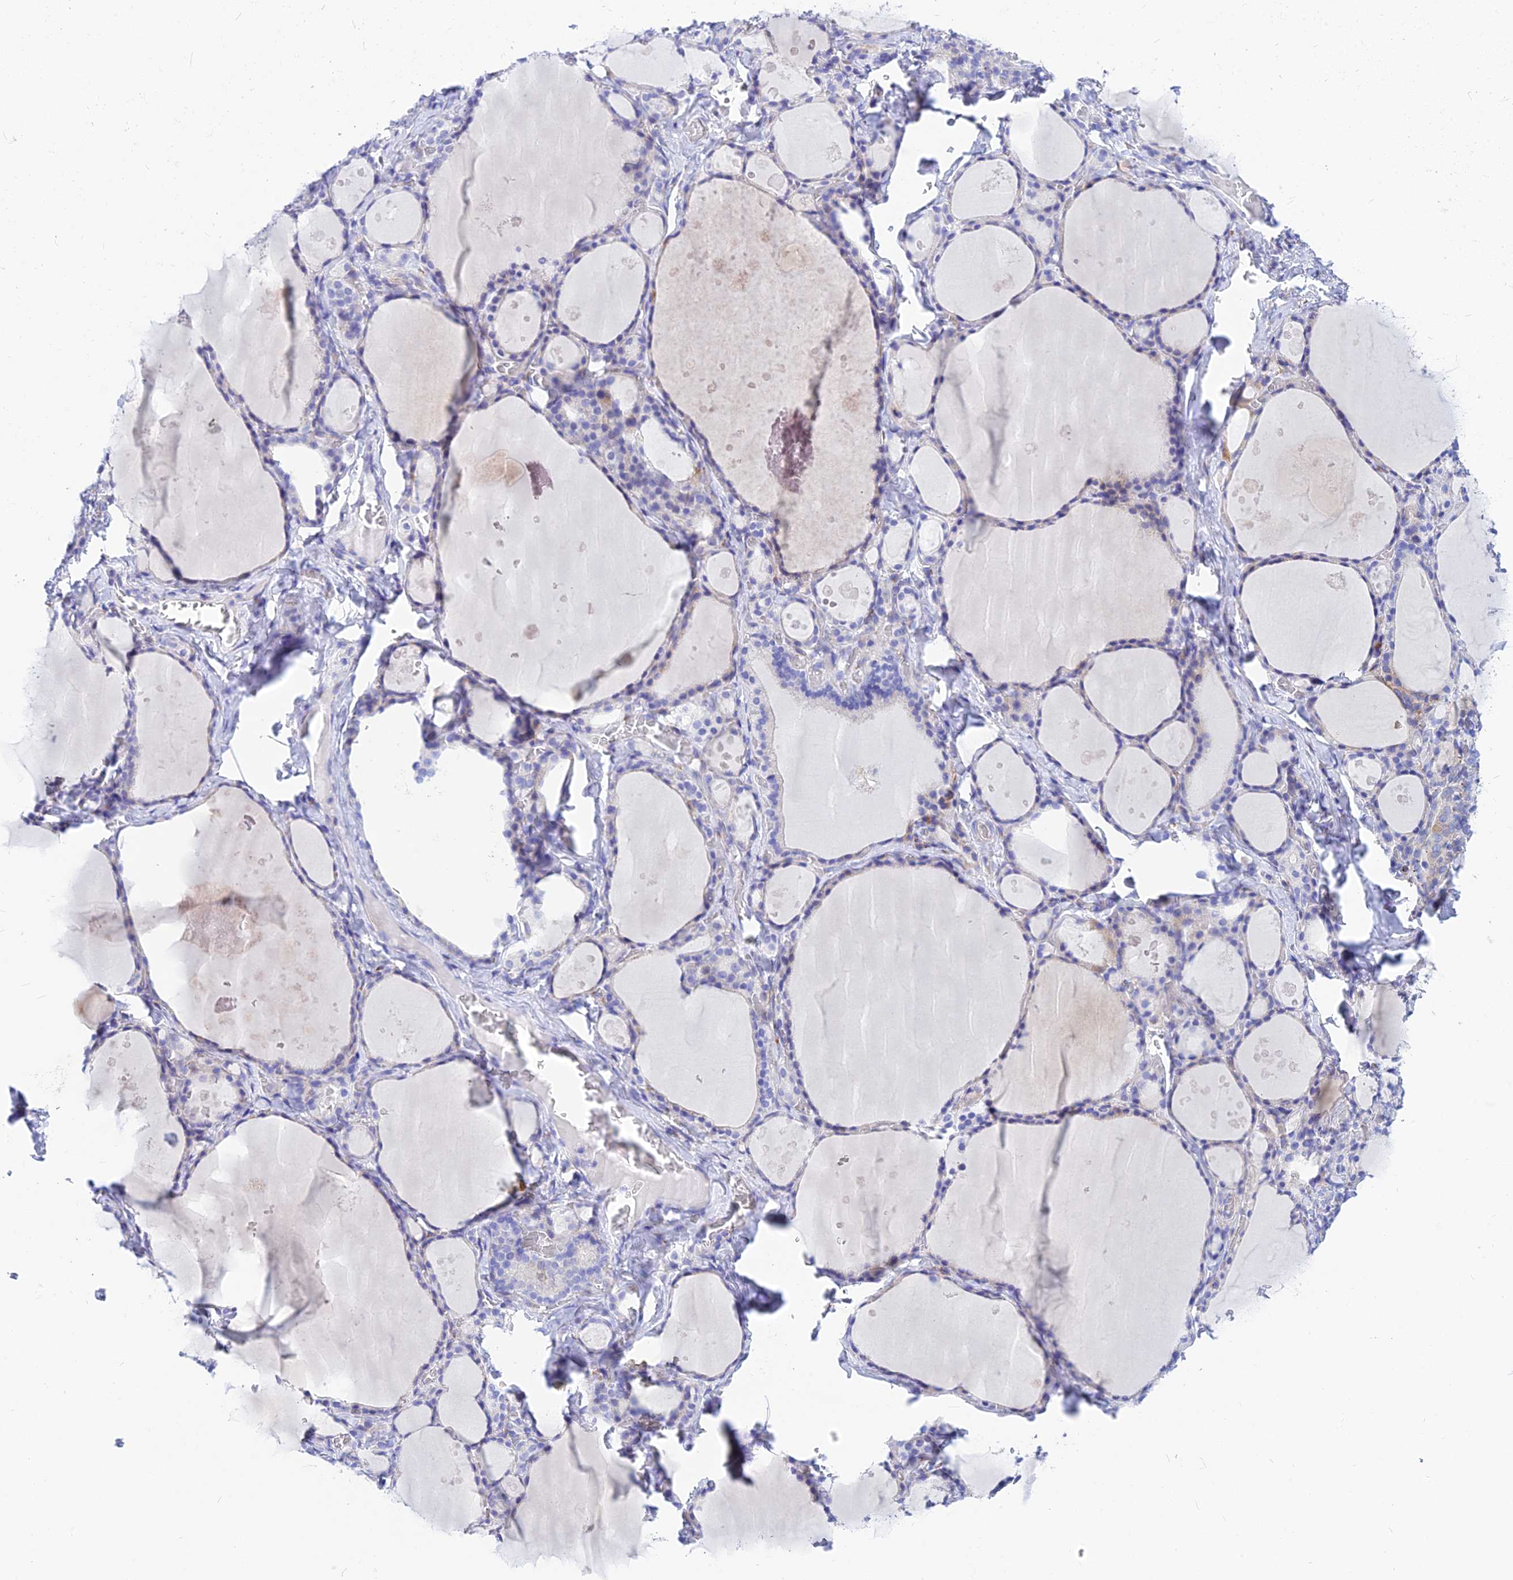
{"staining": {"intensity": "negative", "quantity": "none", "location": "none"}, "tissue": "thyroid gland", "cell_type": "Glandular cells", "image_type": "normal", "snomed": [{"axis": "morphology", "description": "Normal tissue, NOS"}, {"axis": "topography", "description": "Thyroid gland"}], "caption": "Immunohistochemistry (IHC) photomicrograph of normal thyroid gland: thyroid gland stained with DAB displays no significant protein staining in glandular cells. (DAB (3,3'-diaminobenzidine) immunohistochemistry, high magnification).", "gene": "CNOT6", "patient": {"sex": "male", "age": 56}}